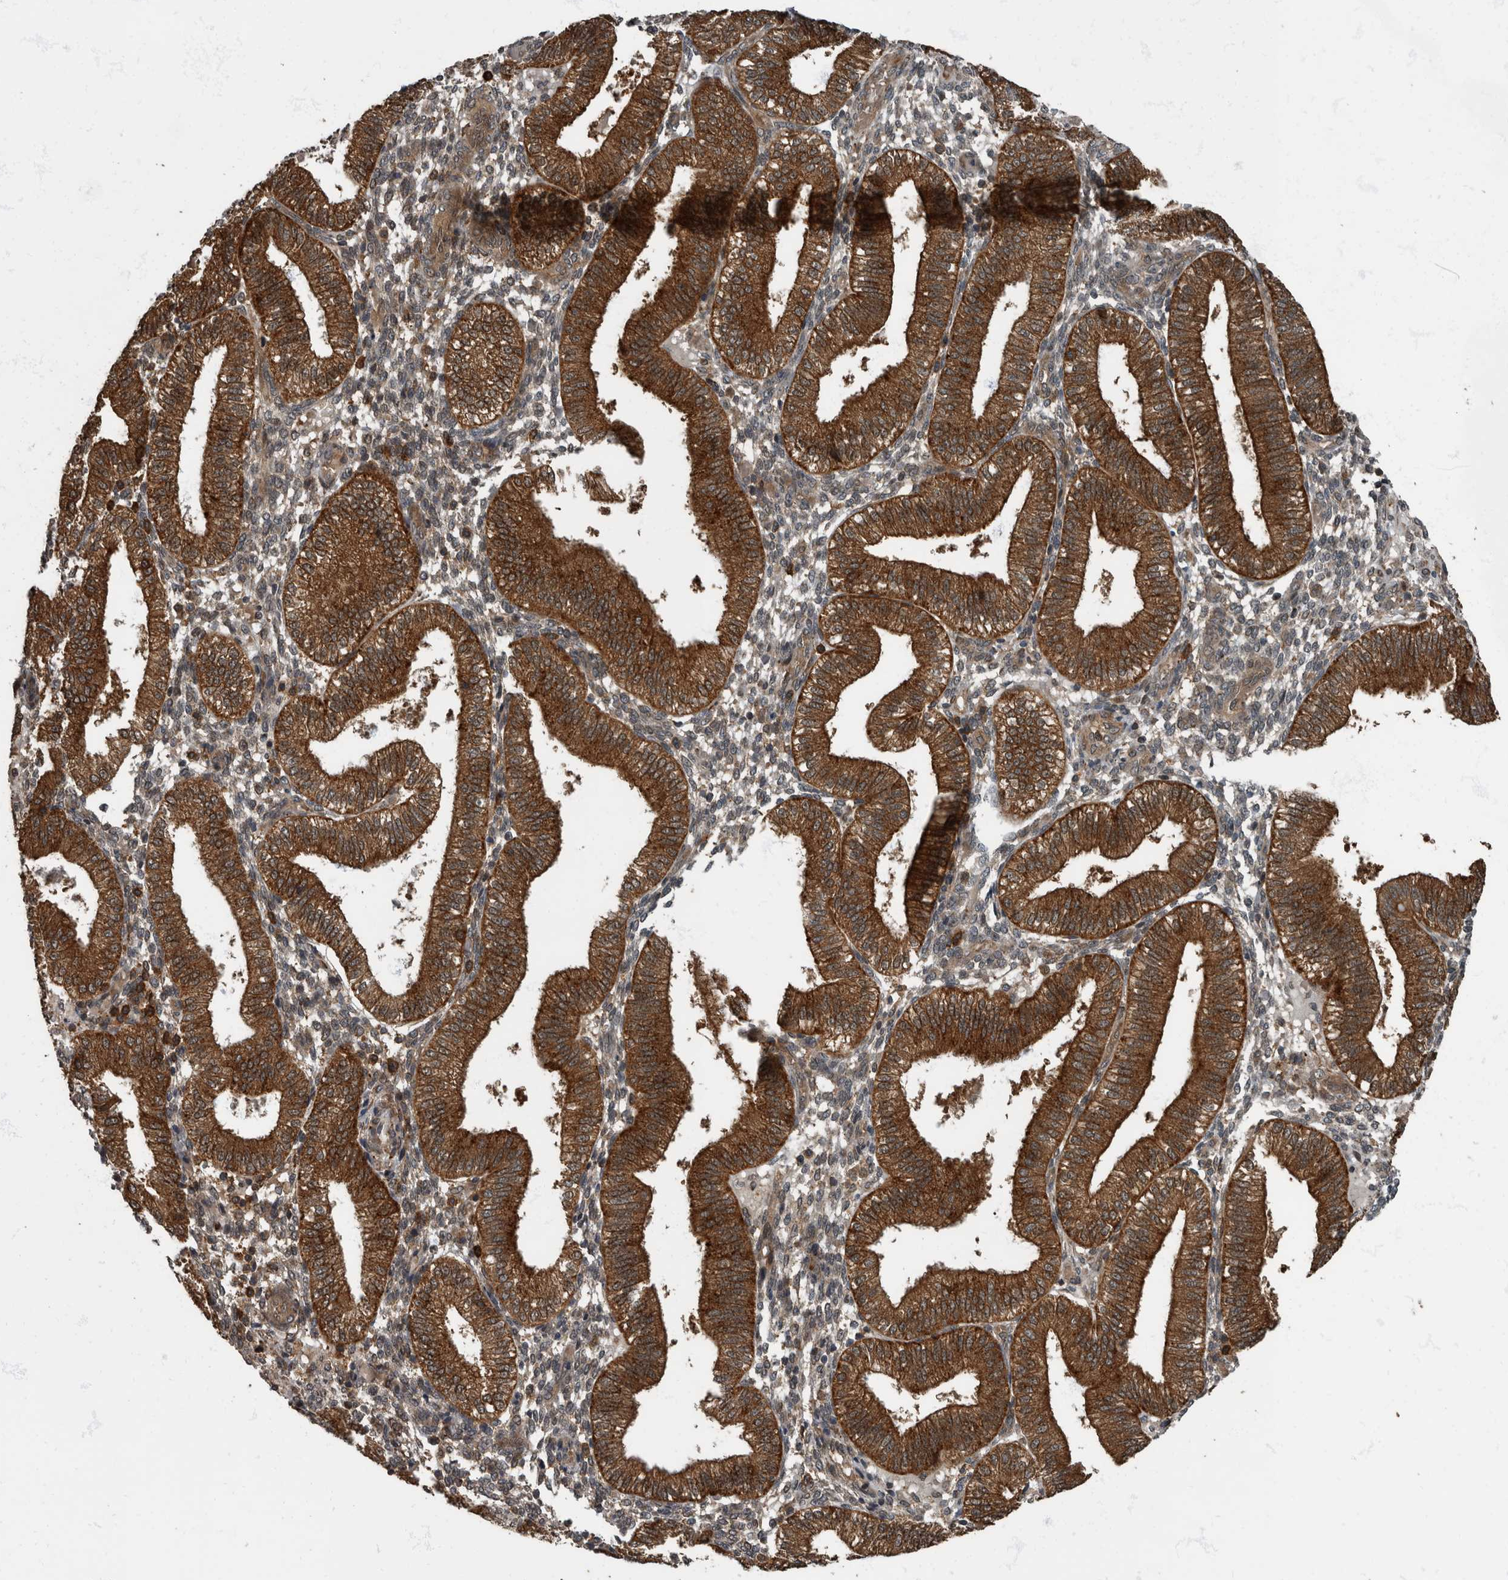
{"staining": {"intensity": "moderate", "quantity": "<25%", "location": "cytoplasmic/membranous"}, "tissue": "endometrium", "cell_type": "Cells in endometrial stroma", "image_type": "normal", "snomed": [{"axis": "morphology", "description": "Normal tissue, NOS"}, {"axis": "topography", "description": "Endometrium"}], "caption": "Immunohistochemistry (IHC) of normal human endometrium displays low levels of moderate cytoplasmic/membranous staining in about <25% of cells in endometrial stroma.", "gene": "RABGGTB", "patient": {"sex": "female", "age": 39}}